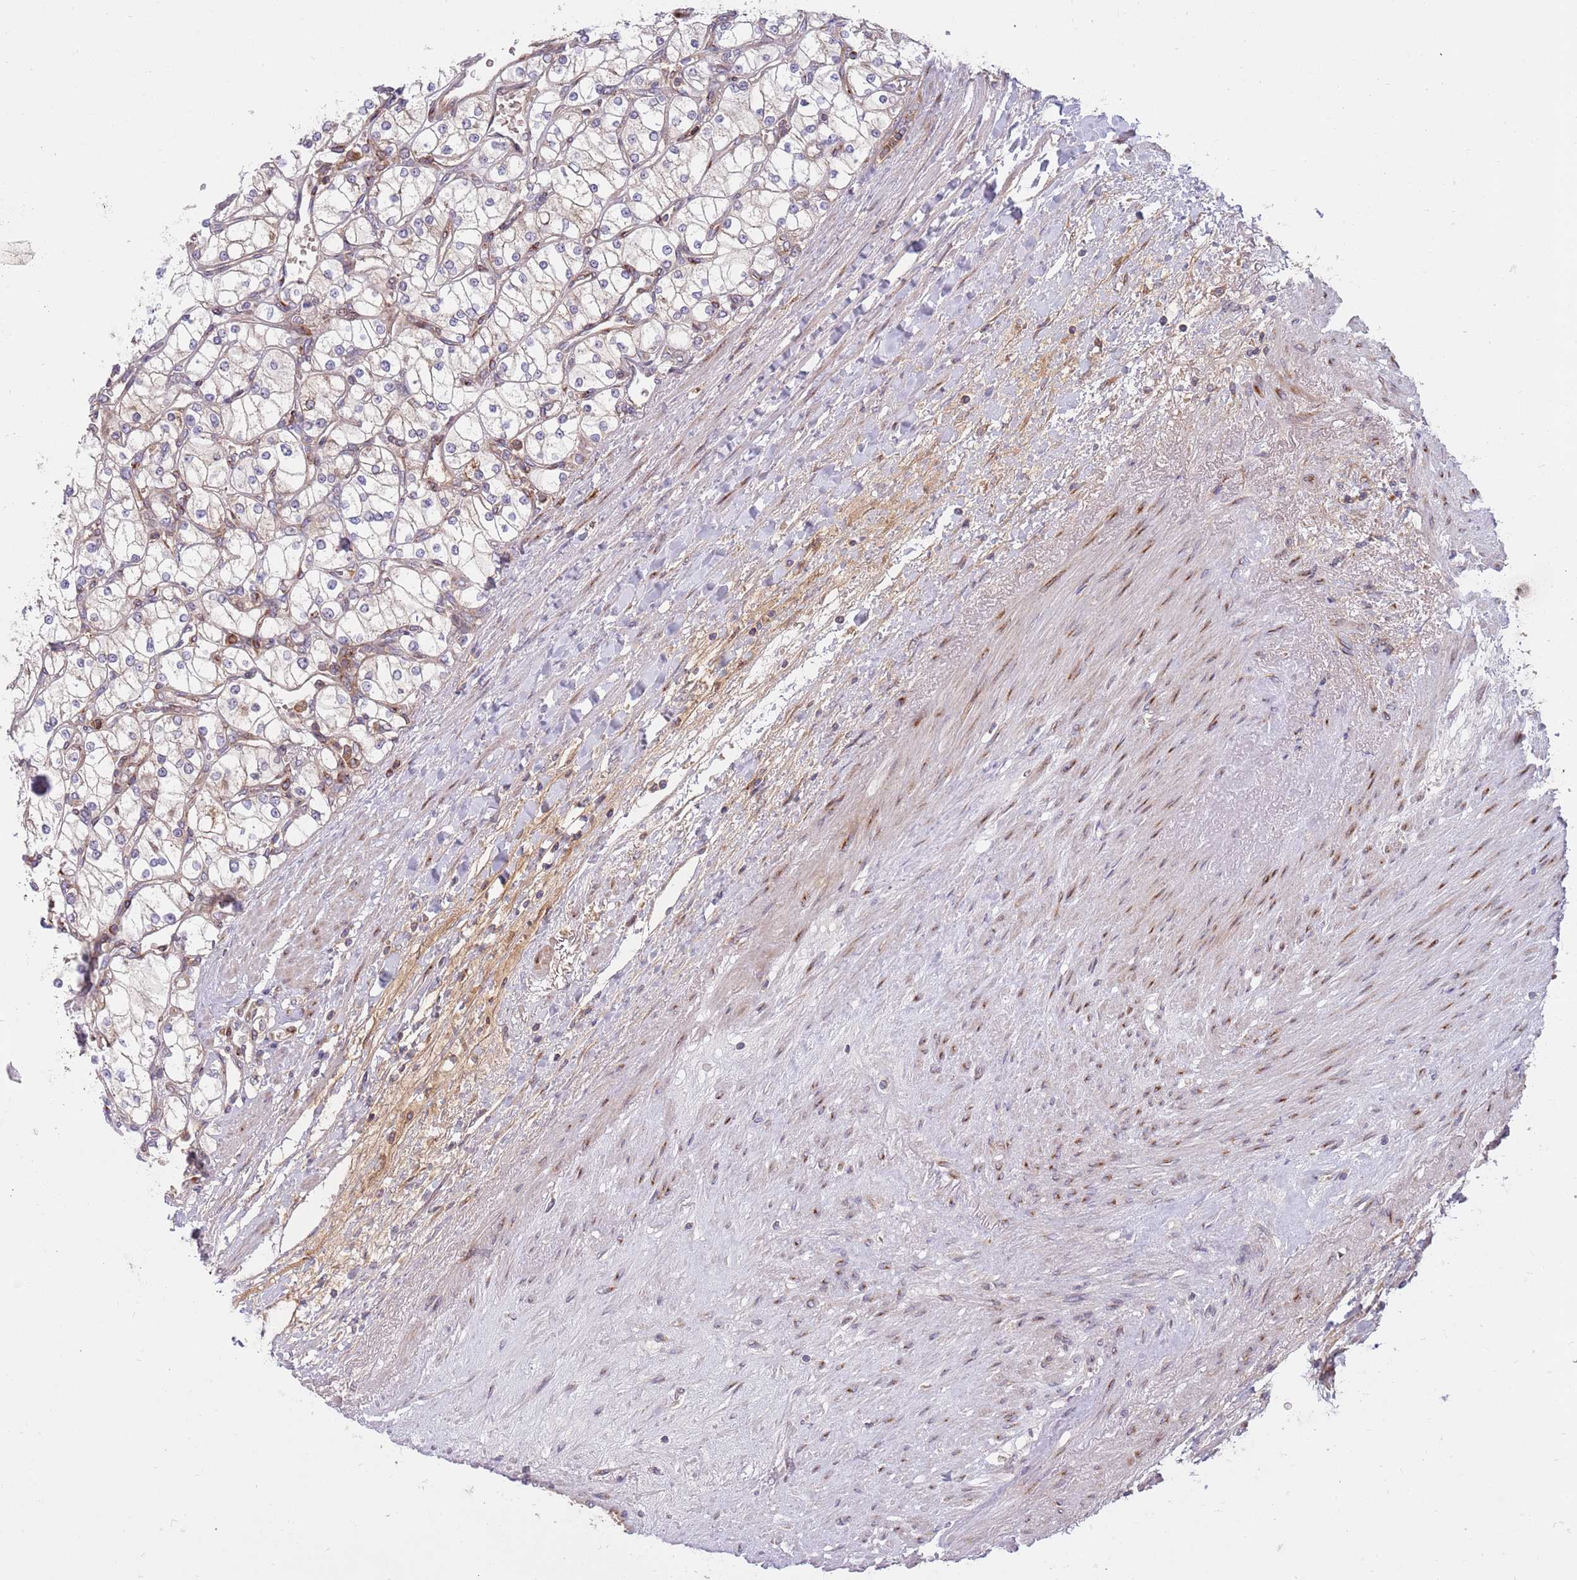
{"staining": {"intensity": "negative", "quantity": "none", "location": "none"}, "tissue": "renal cancer", "cell_type": "Tumor cells", "image_type": "cancer", "snomed": [{"axis": "morphology", "description": "Adenocarcinoma, NOS"}, {"axis": "topography", "description": "Kidney"}], "caption": "Renal cancer (adenocarcinoma) stained for a protein using immunohistochemistry demonstrates no expression tumor cells.", "gene": "BTBD7", "patient": {"sex": "male", "age": 80}}